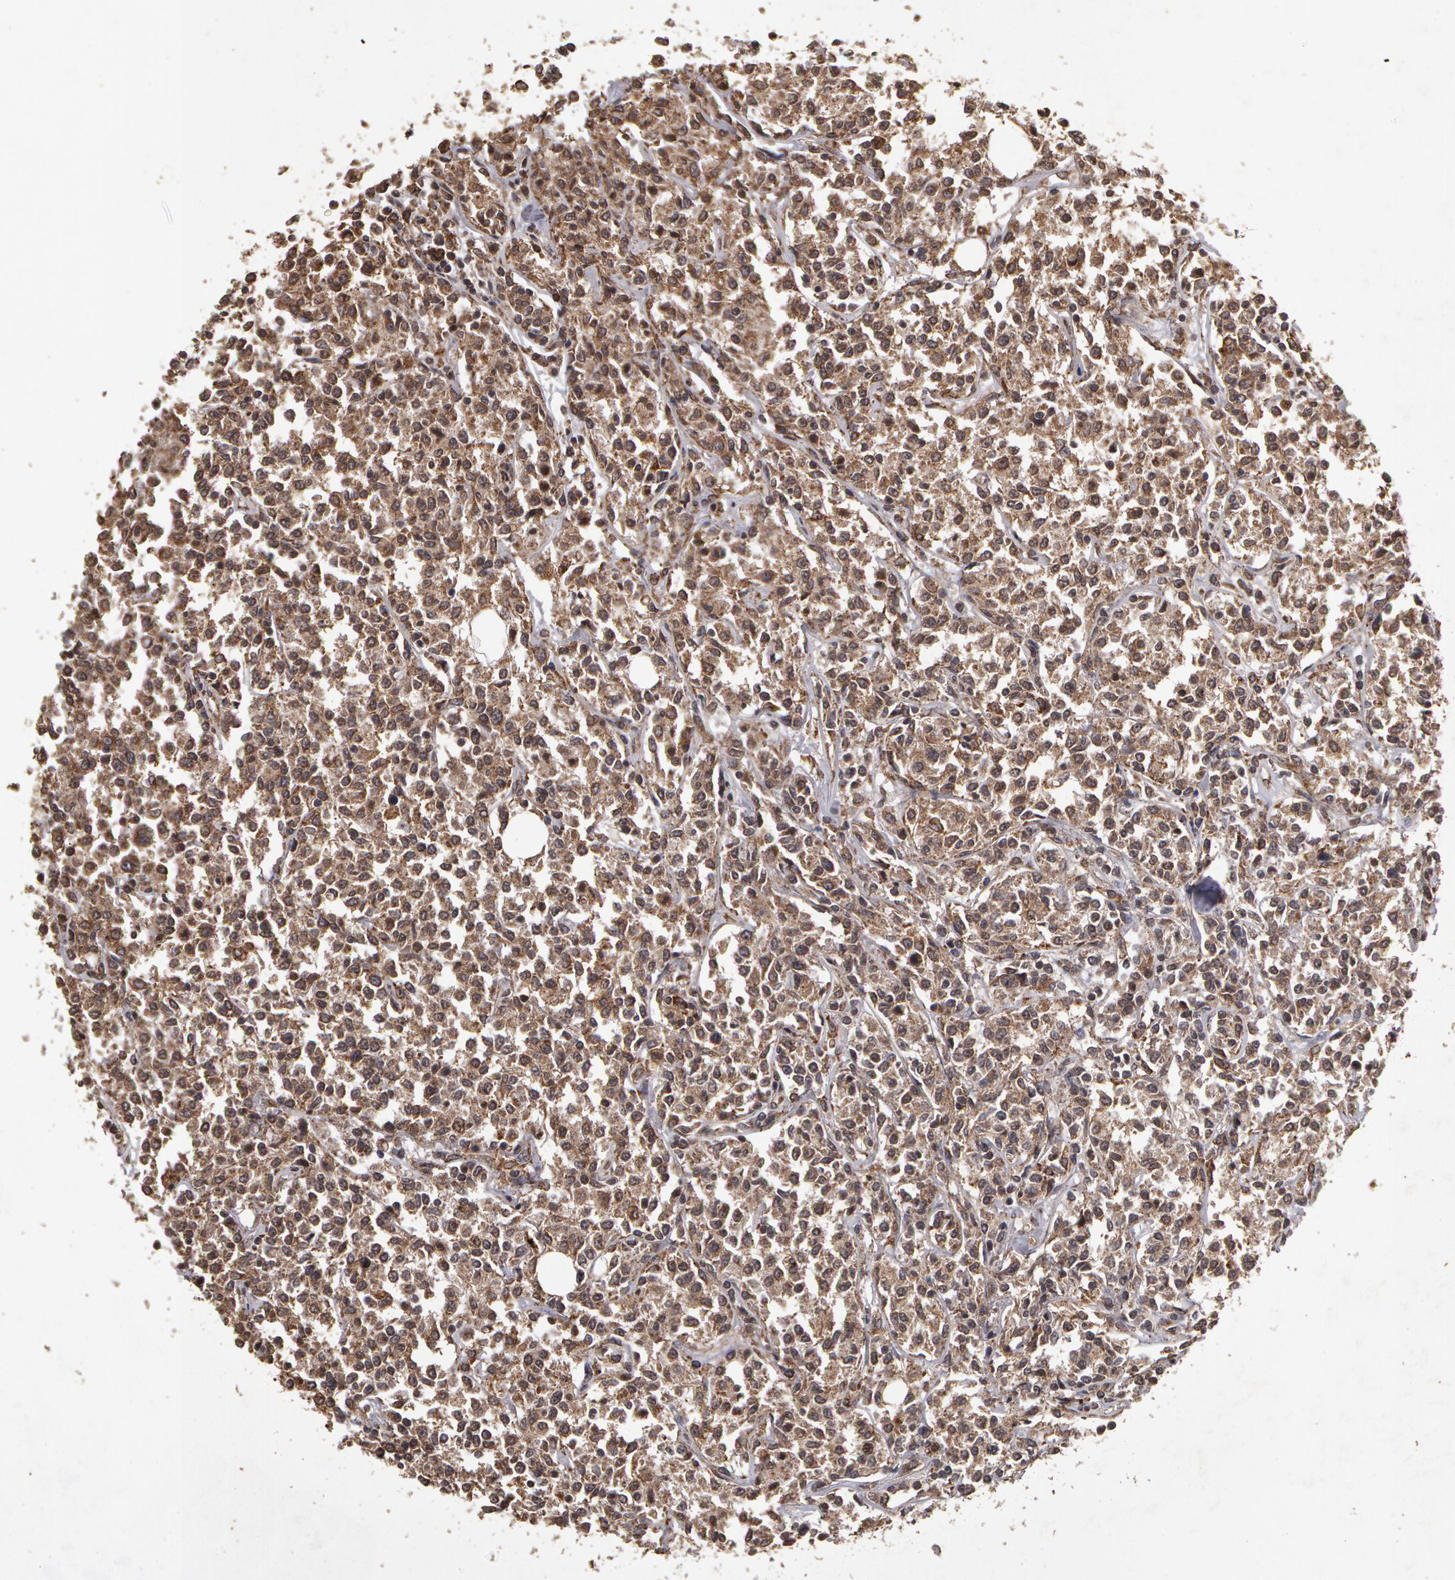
{"staining": {"intensity": "weak", "quantity": "25%-75%", "location": "cytoplasmic/membranous"}, "tissue": "lymphoma", "cell_type": "Tumor cells", "image_type": "cancer", "snomed": [{"axis": "morphology", "description": "Malignant lymphoma, non-Hodgkin's type, Low grade"}, {"axis": "topography", "description": "Small intestine"}], "caption": "Protein staining of malignant lymphoma, non-Hodgkin's type (low-grade) tissue reveals weak cytoplasmic/membranous positivity in approximately 25%-75% of tumor cells.", "gene": "CALR", "patient": {"sex": "female", "age": 59}}